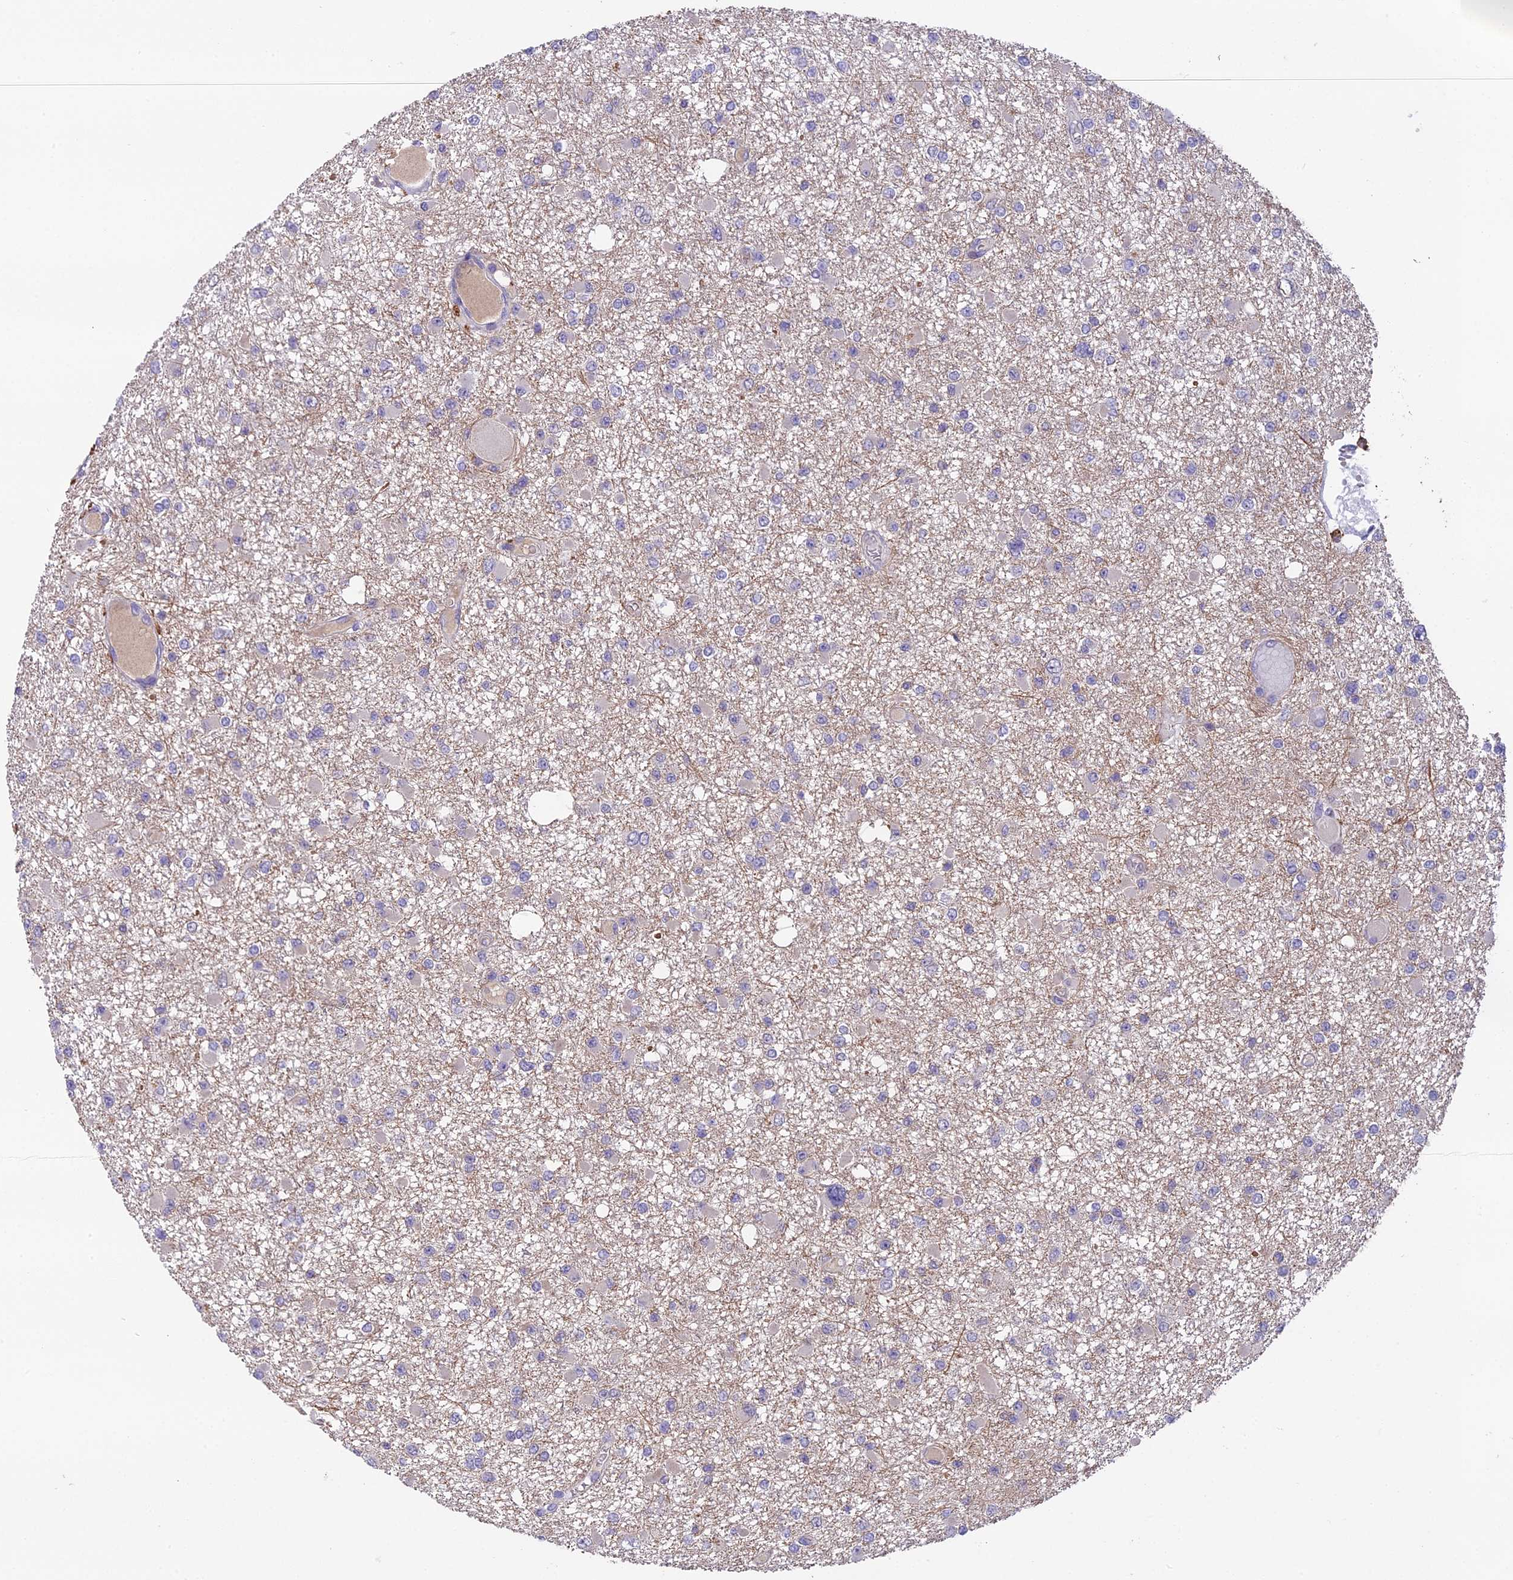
{"staining": {"intensity": "negative", "quantity": "none", "location": "none"}, "tissue": "glioma", "cell_type": "Tumor cells", "image_type": "cancer", "snomed": [{"axis": "morphology", "description": "Glioma, malignant, Low grade"}, {"axis": "topography", "description": "Brain"}], "caption": "Glioma stained for a protein using IHC displays no expression tumor cells.", "gene": "PUS10", "patient": {"sex": "female", "age": 22}}